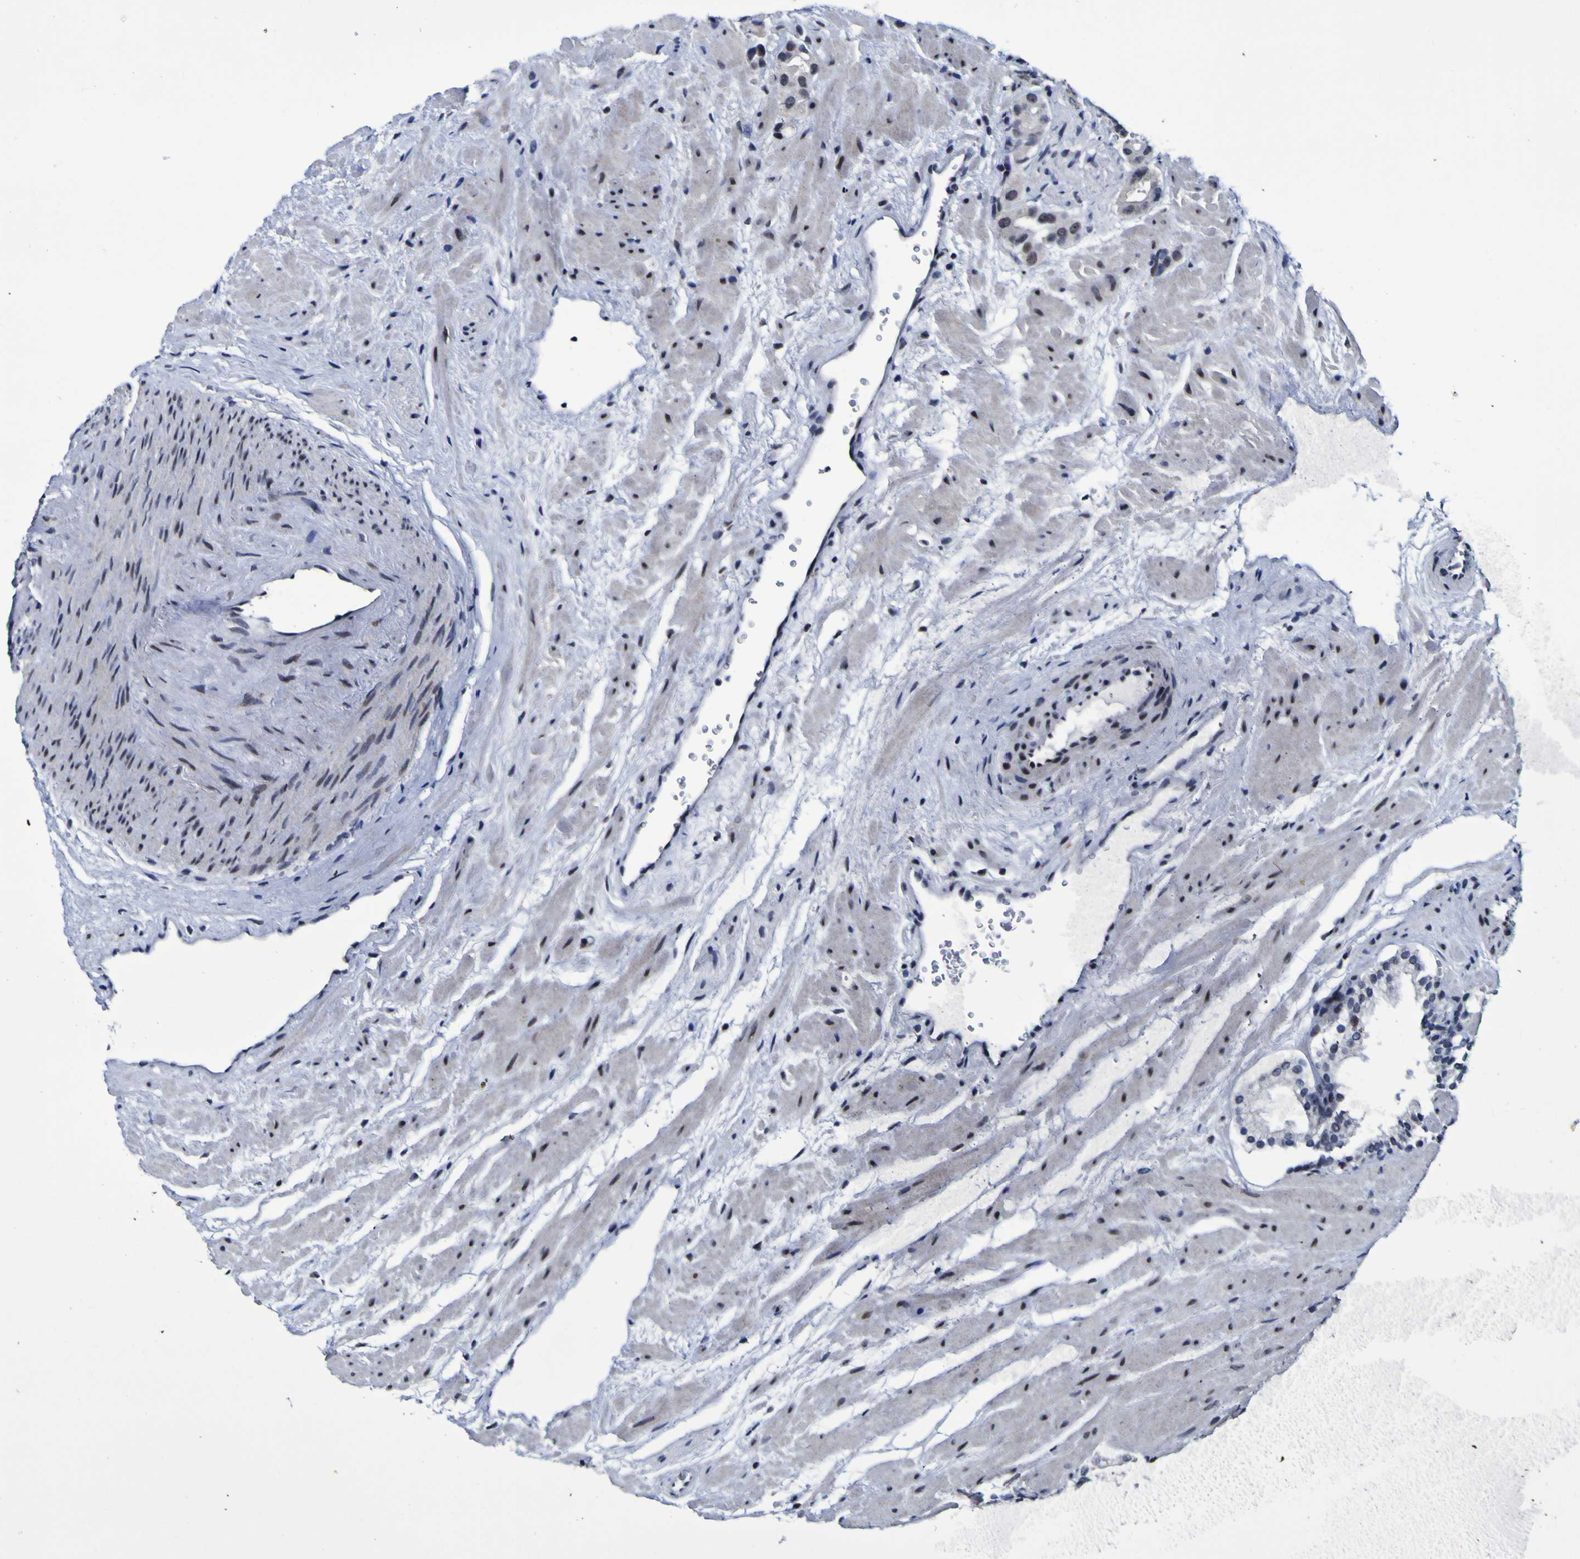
{"staining": {"intensity": "moderate", "quantity": "<25%", "location": "nuclear"}, "tissue": "prostate cancer", "cell_type": "Tumor cells", "image_type": "cancer", "snomed": [{"axis": "morphology", "description": "Adenocarcinoma, High grade"}, {"axis": "topography", "description": "Prostate"}], "caption": "The photomicrograph shows immunohistochemical staining of high-grade adenocarcinoma (prostate). There is moderate nuclear staining is identified in approximately <25% of tumor cells.", "gene": "MBD3", "patient": {"sex": "male", "age": 64}}